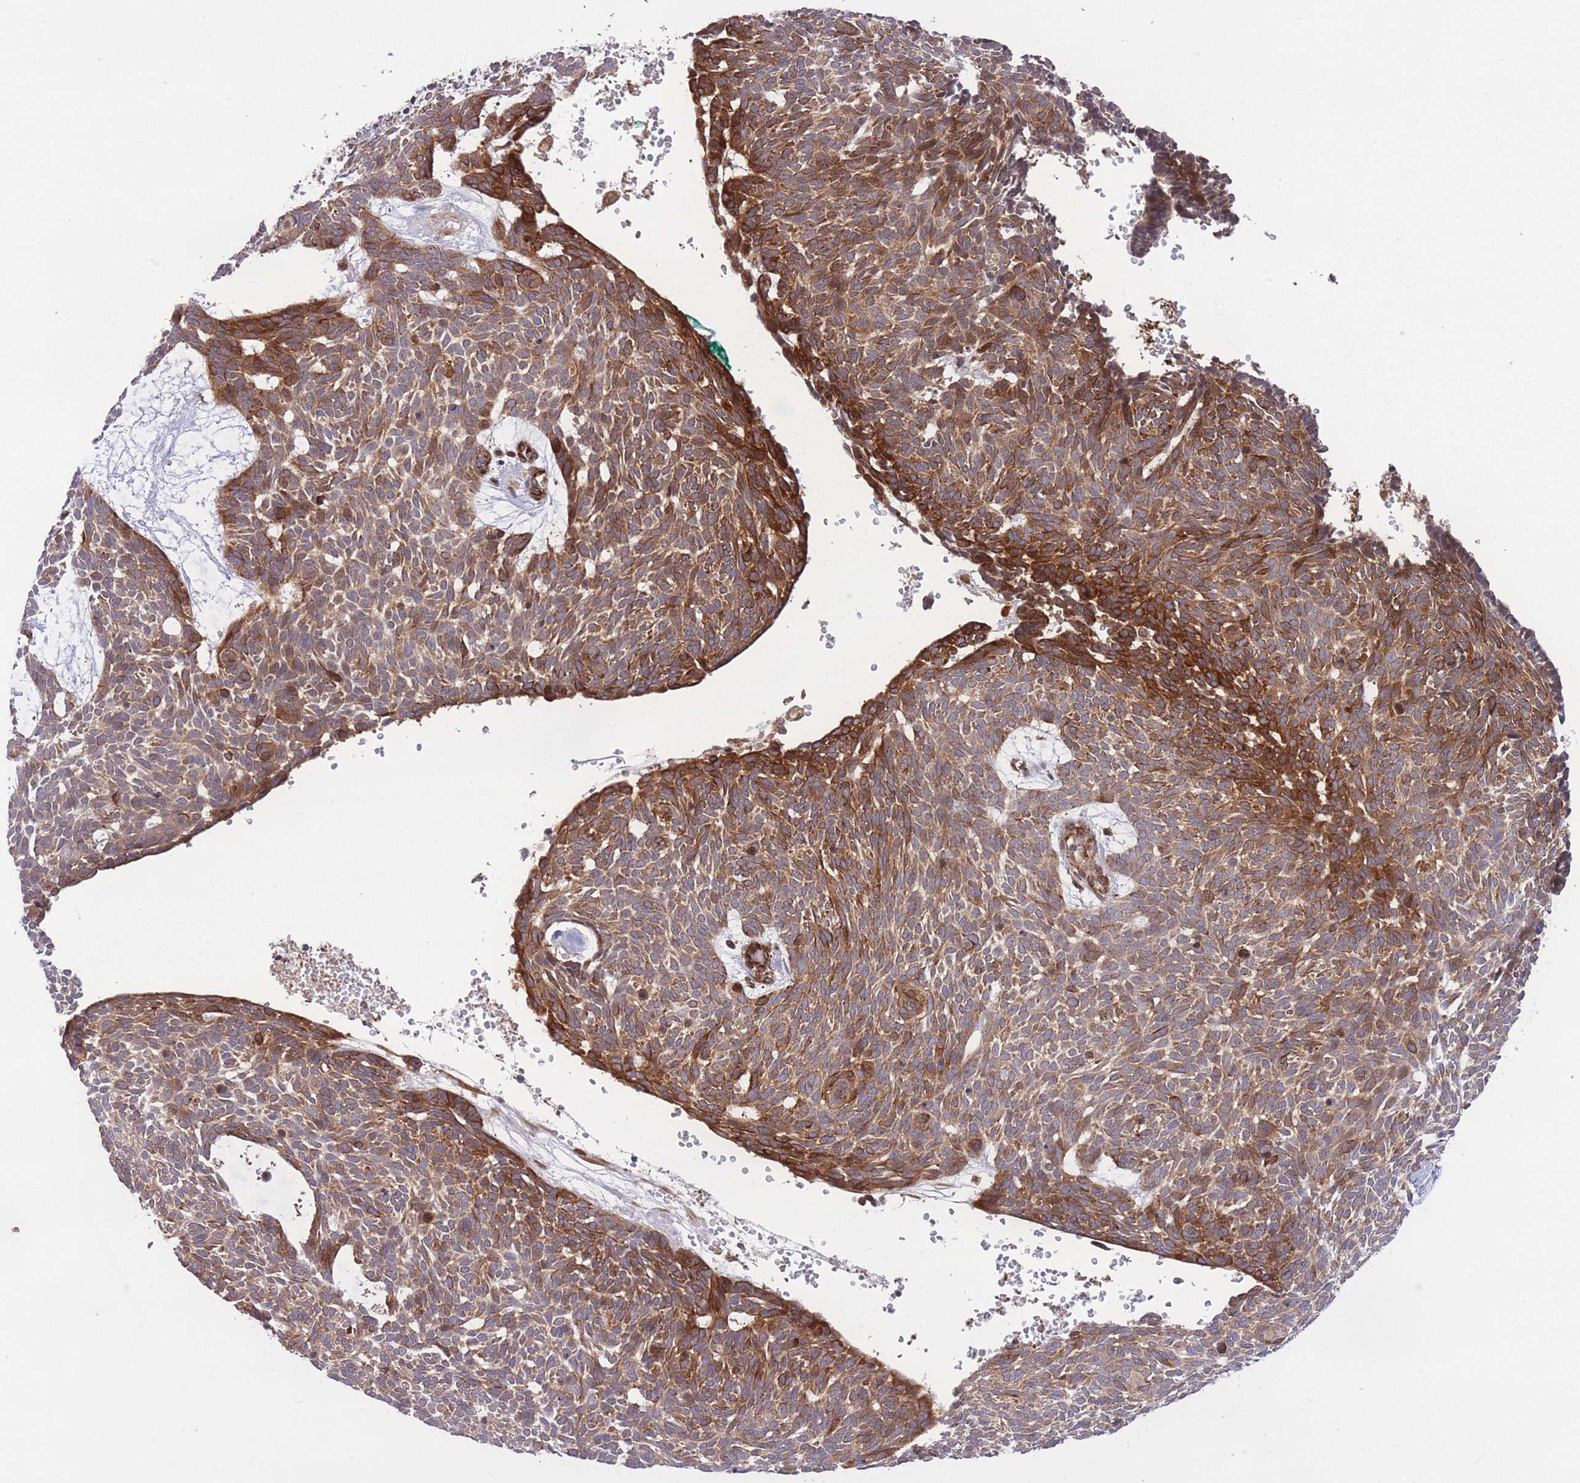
{"staining": {"intensity": "moderate", "quantity": ">75%", "location": "cytoplasmic/membranous"}, "tissue": "skin cancer", "cell_type": "Tumor cells", "image_type": "cancer", "snomed": [{"axis": "morphology", "description": "Basal cell carcinoma"}, {"axis": "topography", "description": "Skin"}], "caption": "There is medium levels of moderate cytoplasmic/membranous positivity in tumor cells of skin cancer, as demonstrated by immunohistochemical staining (brown color).", "gene": "CISH", "patient": {"sex": "male", "age": 61}}